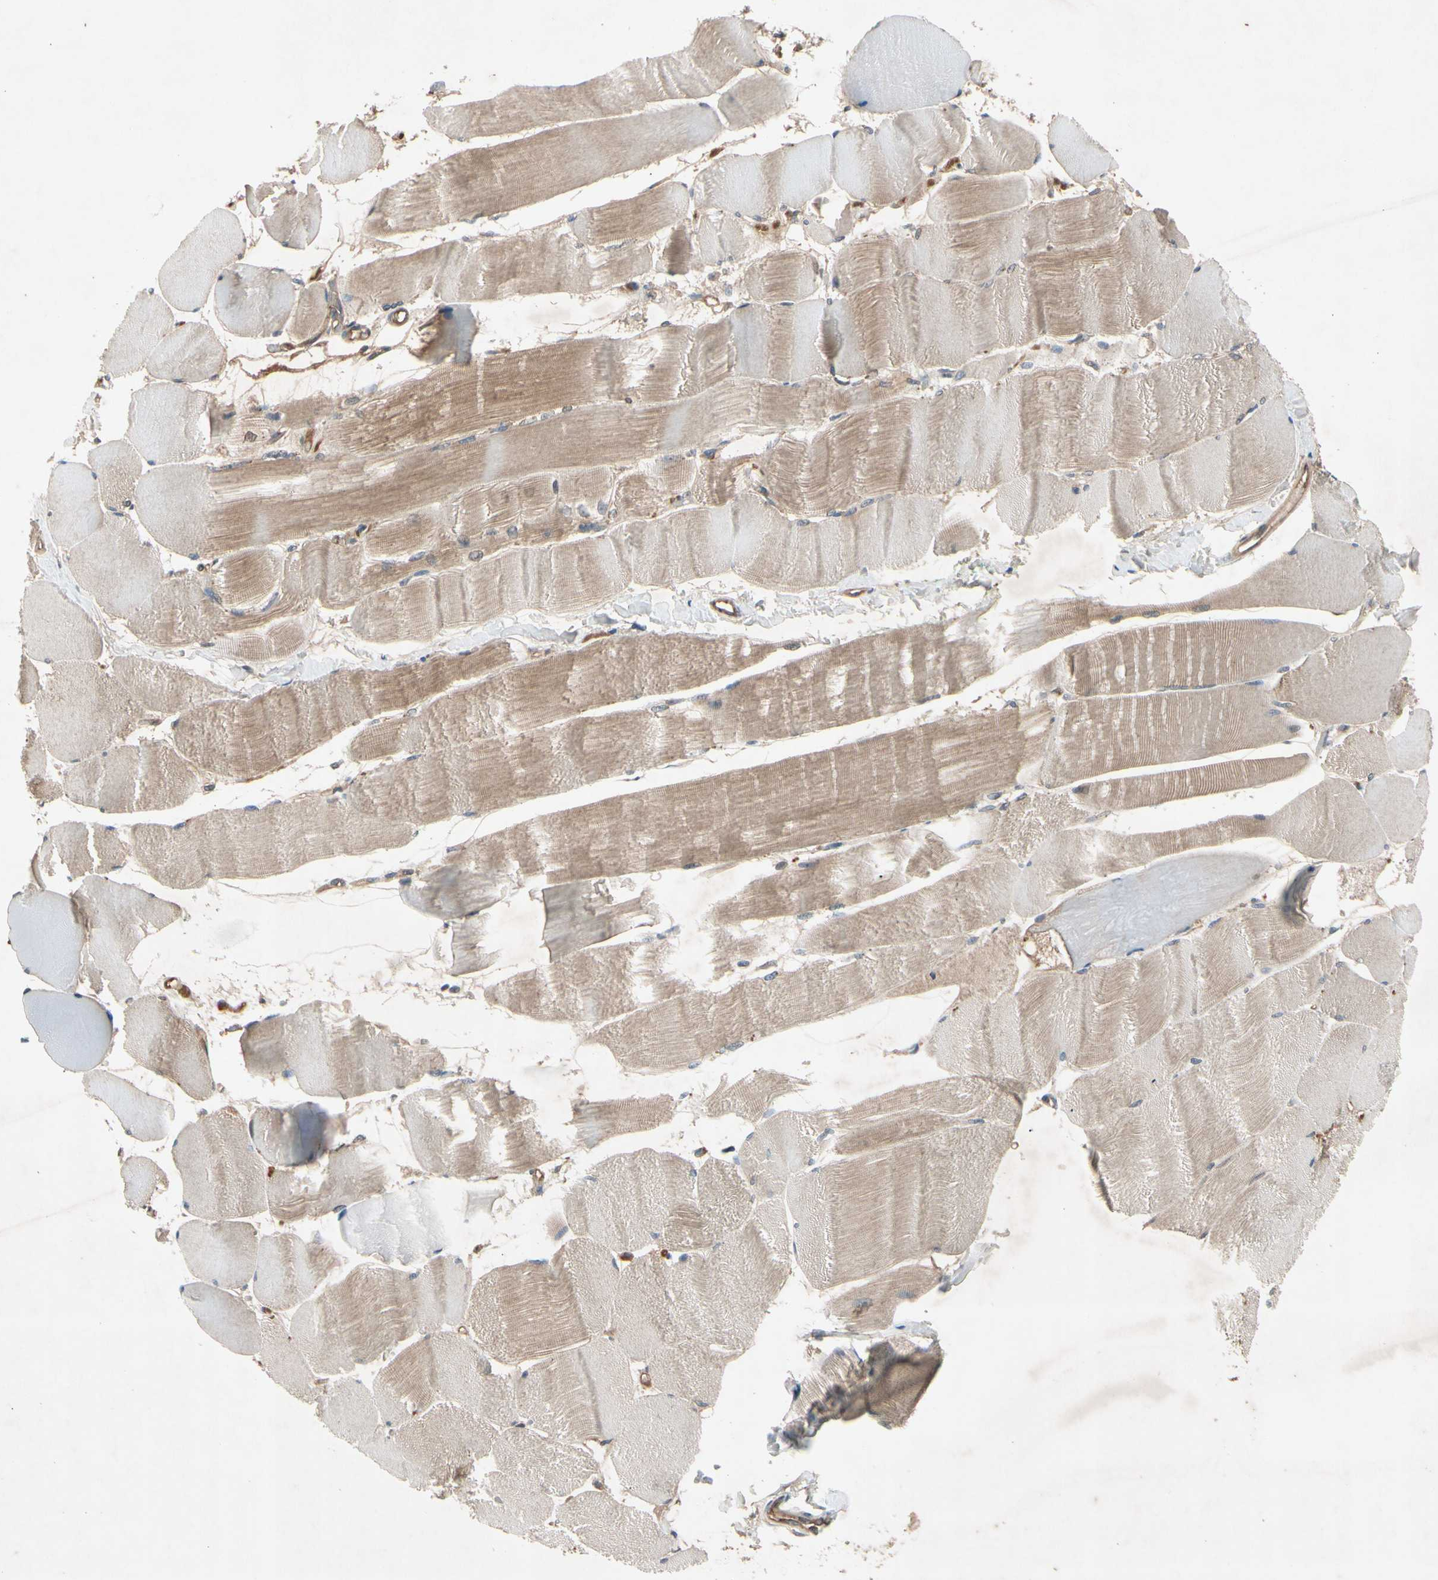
{"staining": {"intensity": "weak", "quantity": ">75%", "location": "cytoplasmic/membranous"}, "tissue": "skeletal muscle", "cell_type": "Myocytes", "image_type": "normal", "snomed": [{"axis": "morphology", "description": "Normal tissue, NOS"}, {"axis": "morphology", "description": "Squamous cell carcinoma, NOS"}, {"axis": "topography", "description": "Skeletal muscle"}], "caption": "High-power microscopy captured an IHC photomicrograph of normal skeletal muscle, revealing weak cytoplasmic/membranous positivity in approximately >75% of myocytes. The protein is shown in brown color, while the nuclei are stained blue.", "gene": "NSF", "patient": {"sex": "male", "age": 51}}